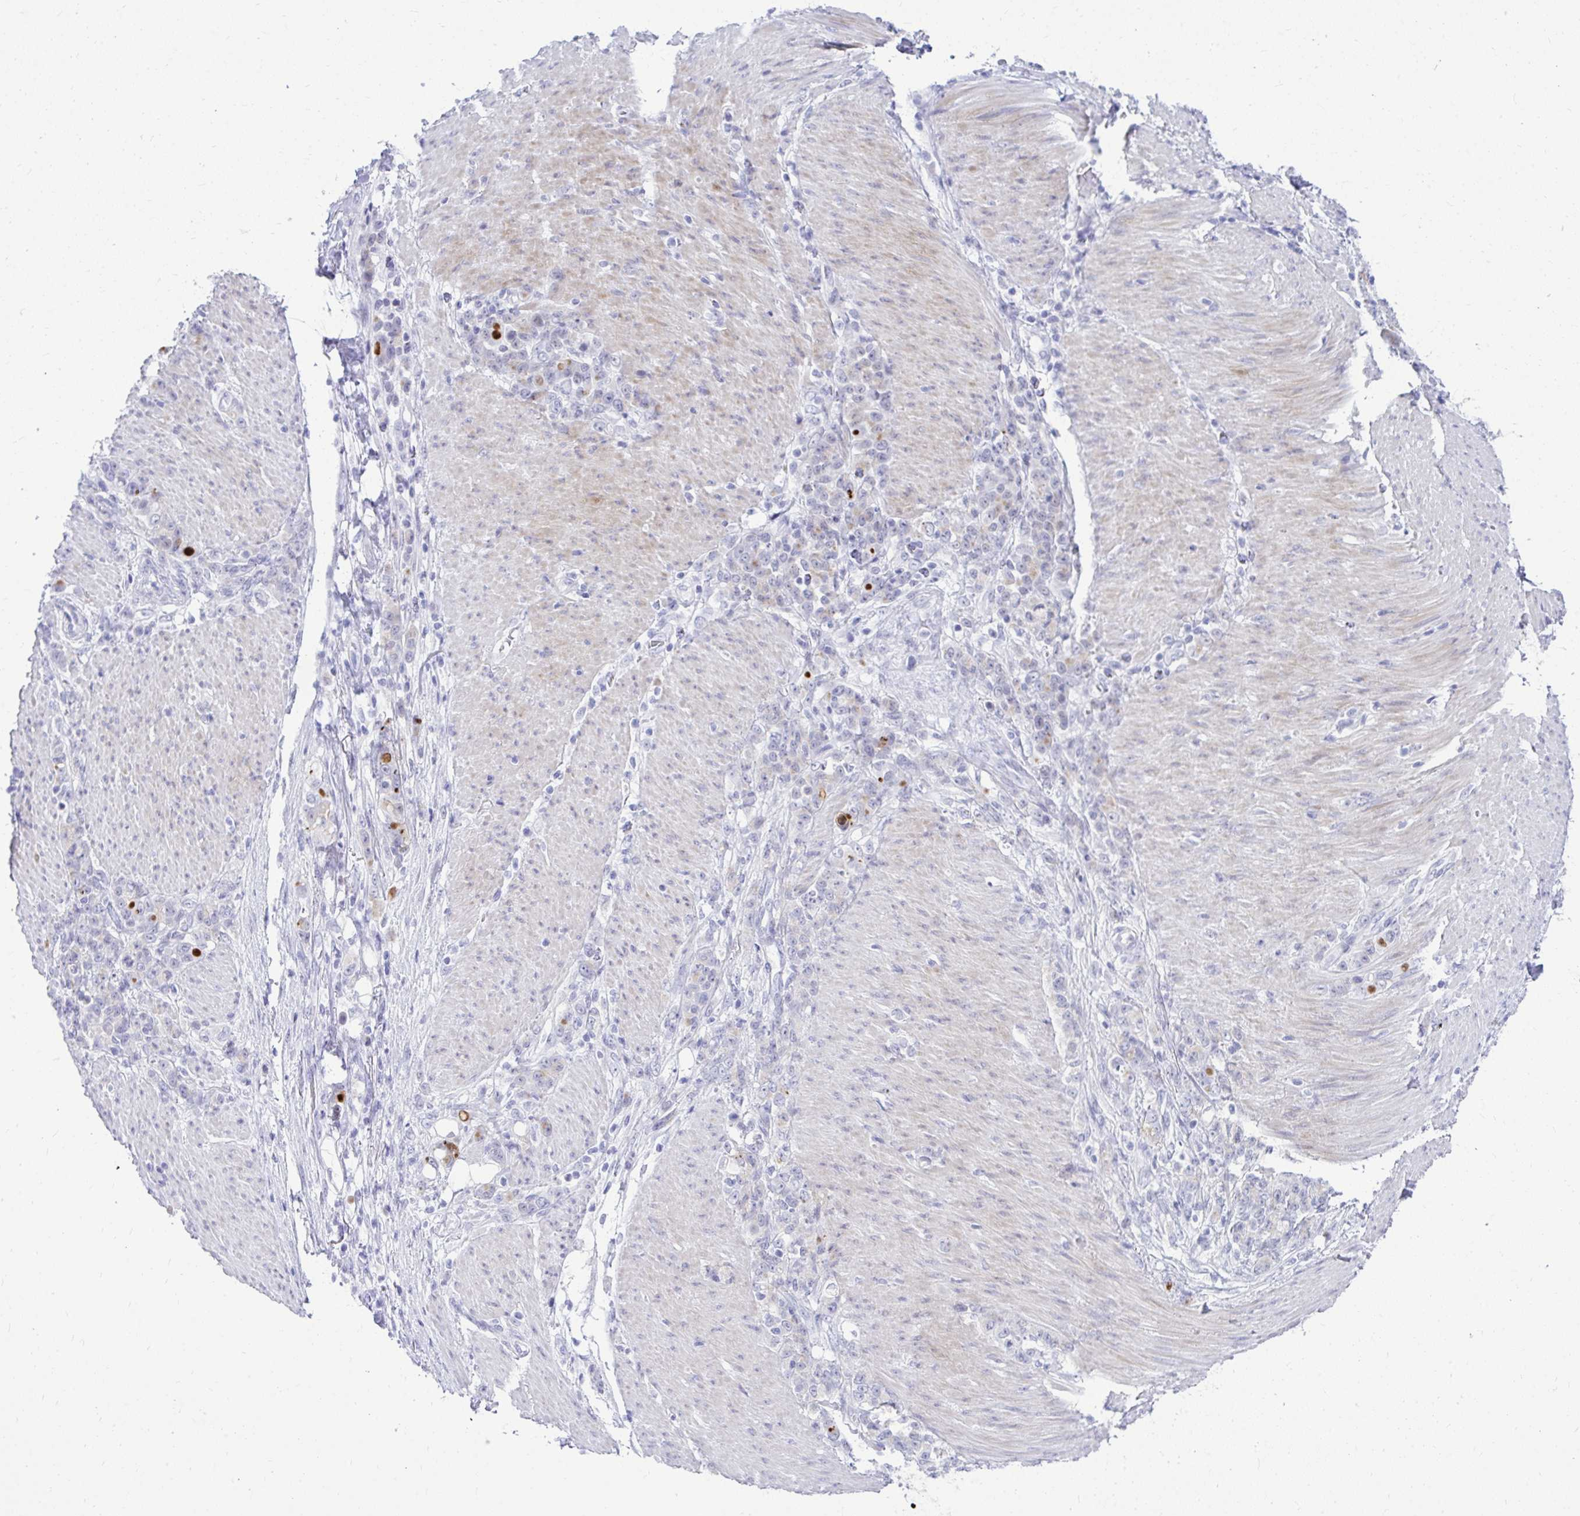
{"staining": {"intensity": "negative", "quantity": "none", "location": "none"}, "tissue": "stomach cancer", "cell_type": "Tumor cells", "image_type": "cancer", "snomed": [{"axis": "morphology", "description": "Adenocarcinoma, NOS"}, {"axis": "topography", "description": "Stomach"}], "caption": "Immunohistochemistry micrograph of stomach cancer stained for a protein (brown), which exhibits no expression in tumor cells. (Stains: DAB (3,3'-diaminobenzidine) immunohistochemistry with hematoxylin counter stain, Microscopy: brightfield microscopy at high magnification).", "gene": "OR5F1", "patient": {"sex": "female", "age": 79}}